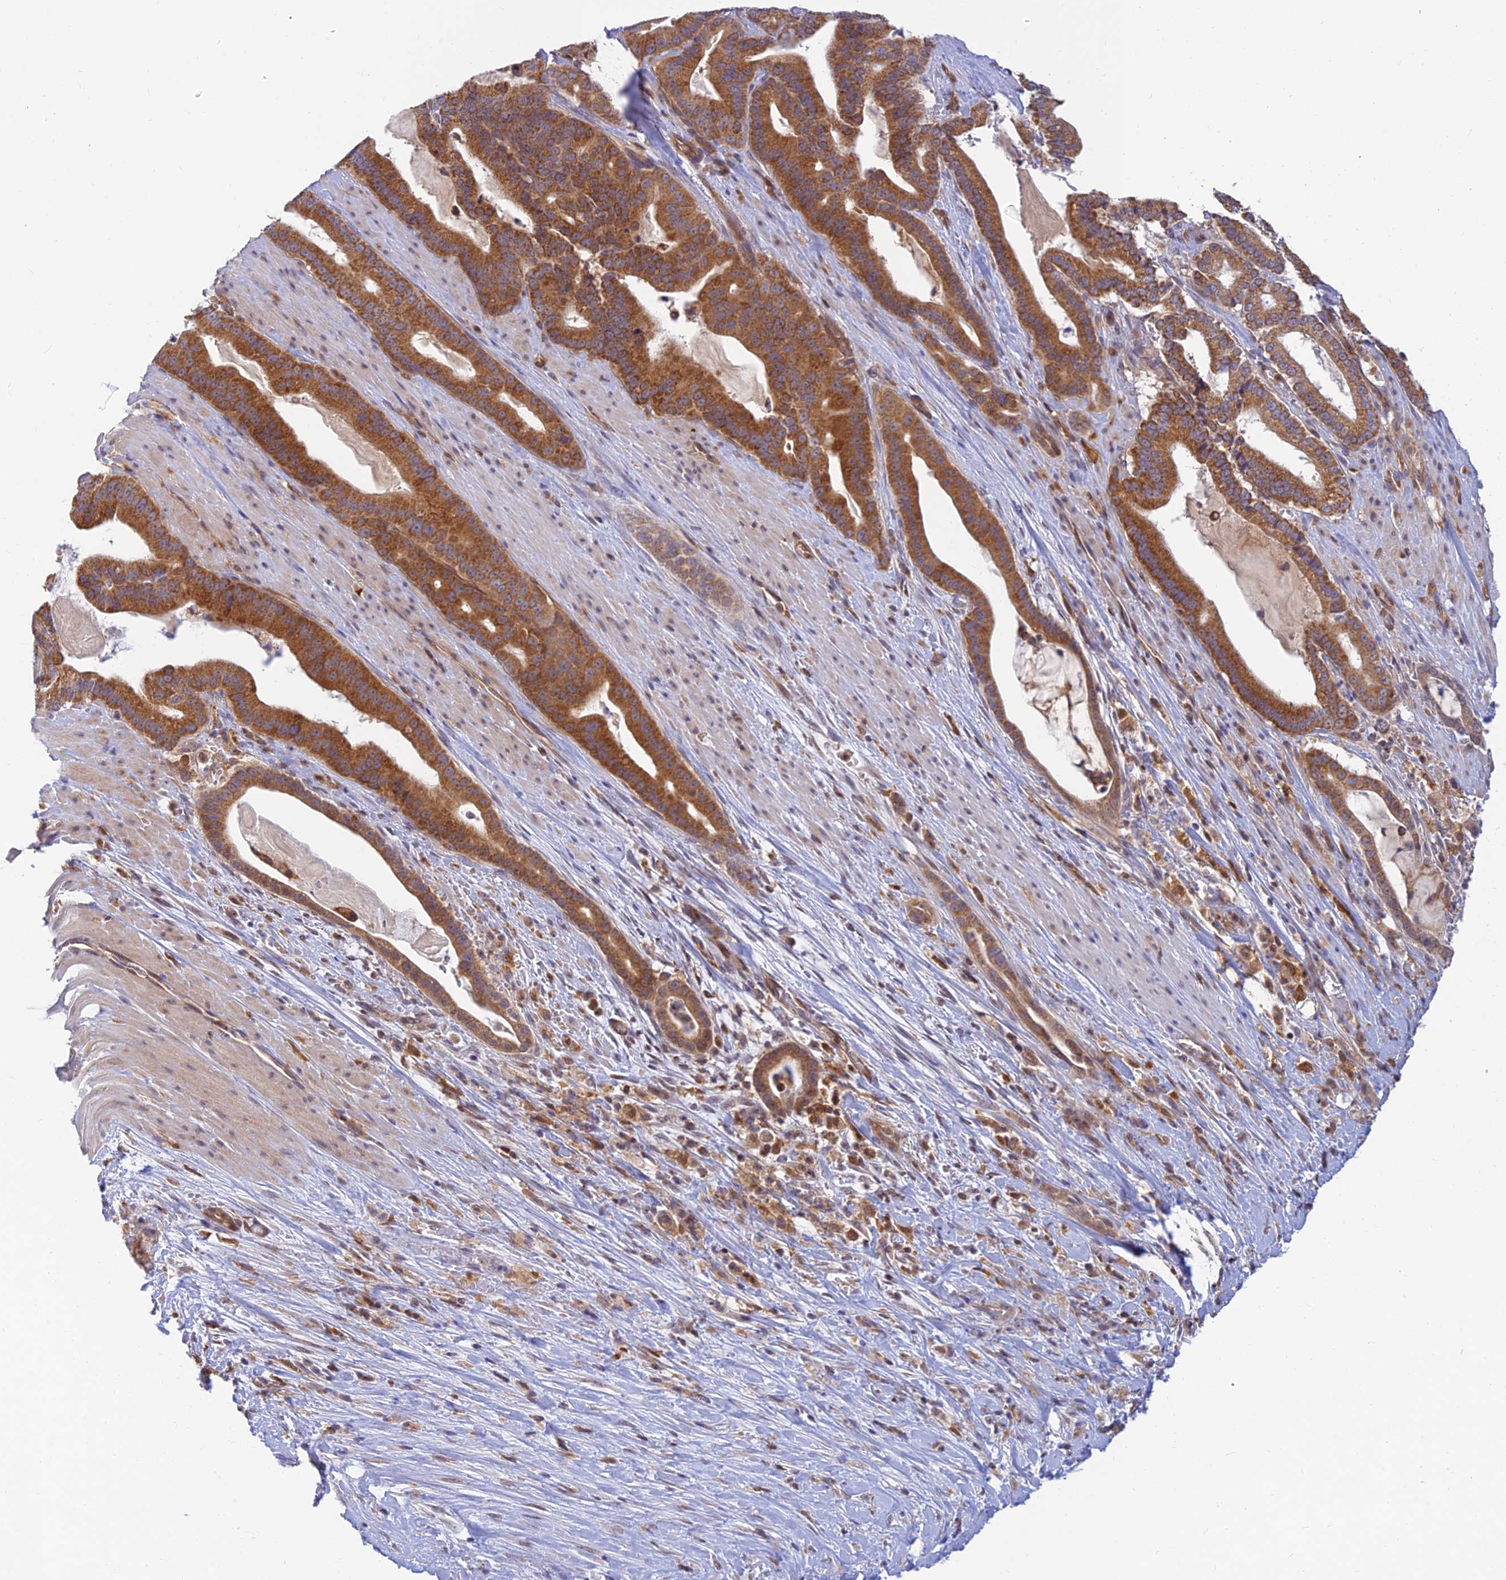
{"staining": {"intensity": "moderate", "quantity": ">75%", "location": "cytoplasmic/membranous"}, "tissue": "pancreatic cancer", "cell_type": "Tumor cells", "image_type": "cancer", "snomed": [{"axis": "morphology", "description": "Adenocarcinoma, NOS"}, {"axis": "topography", "description": "Pancreas"}], "caption": "The histopathology image displays immunohistochemical staining of pancreatic cancer. There is moderate cytoplasmic/membranous expression is seen in about >75% of tumor cells.", "gene": "LYSMD2", "patient": {"sex": "male", "age": 63}}